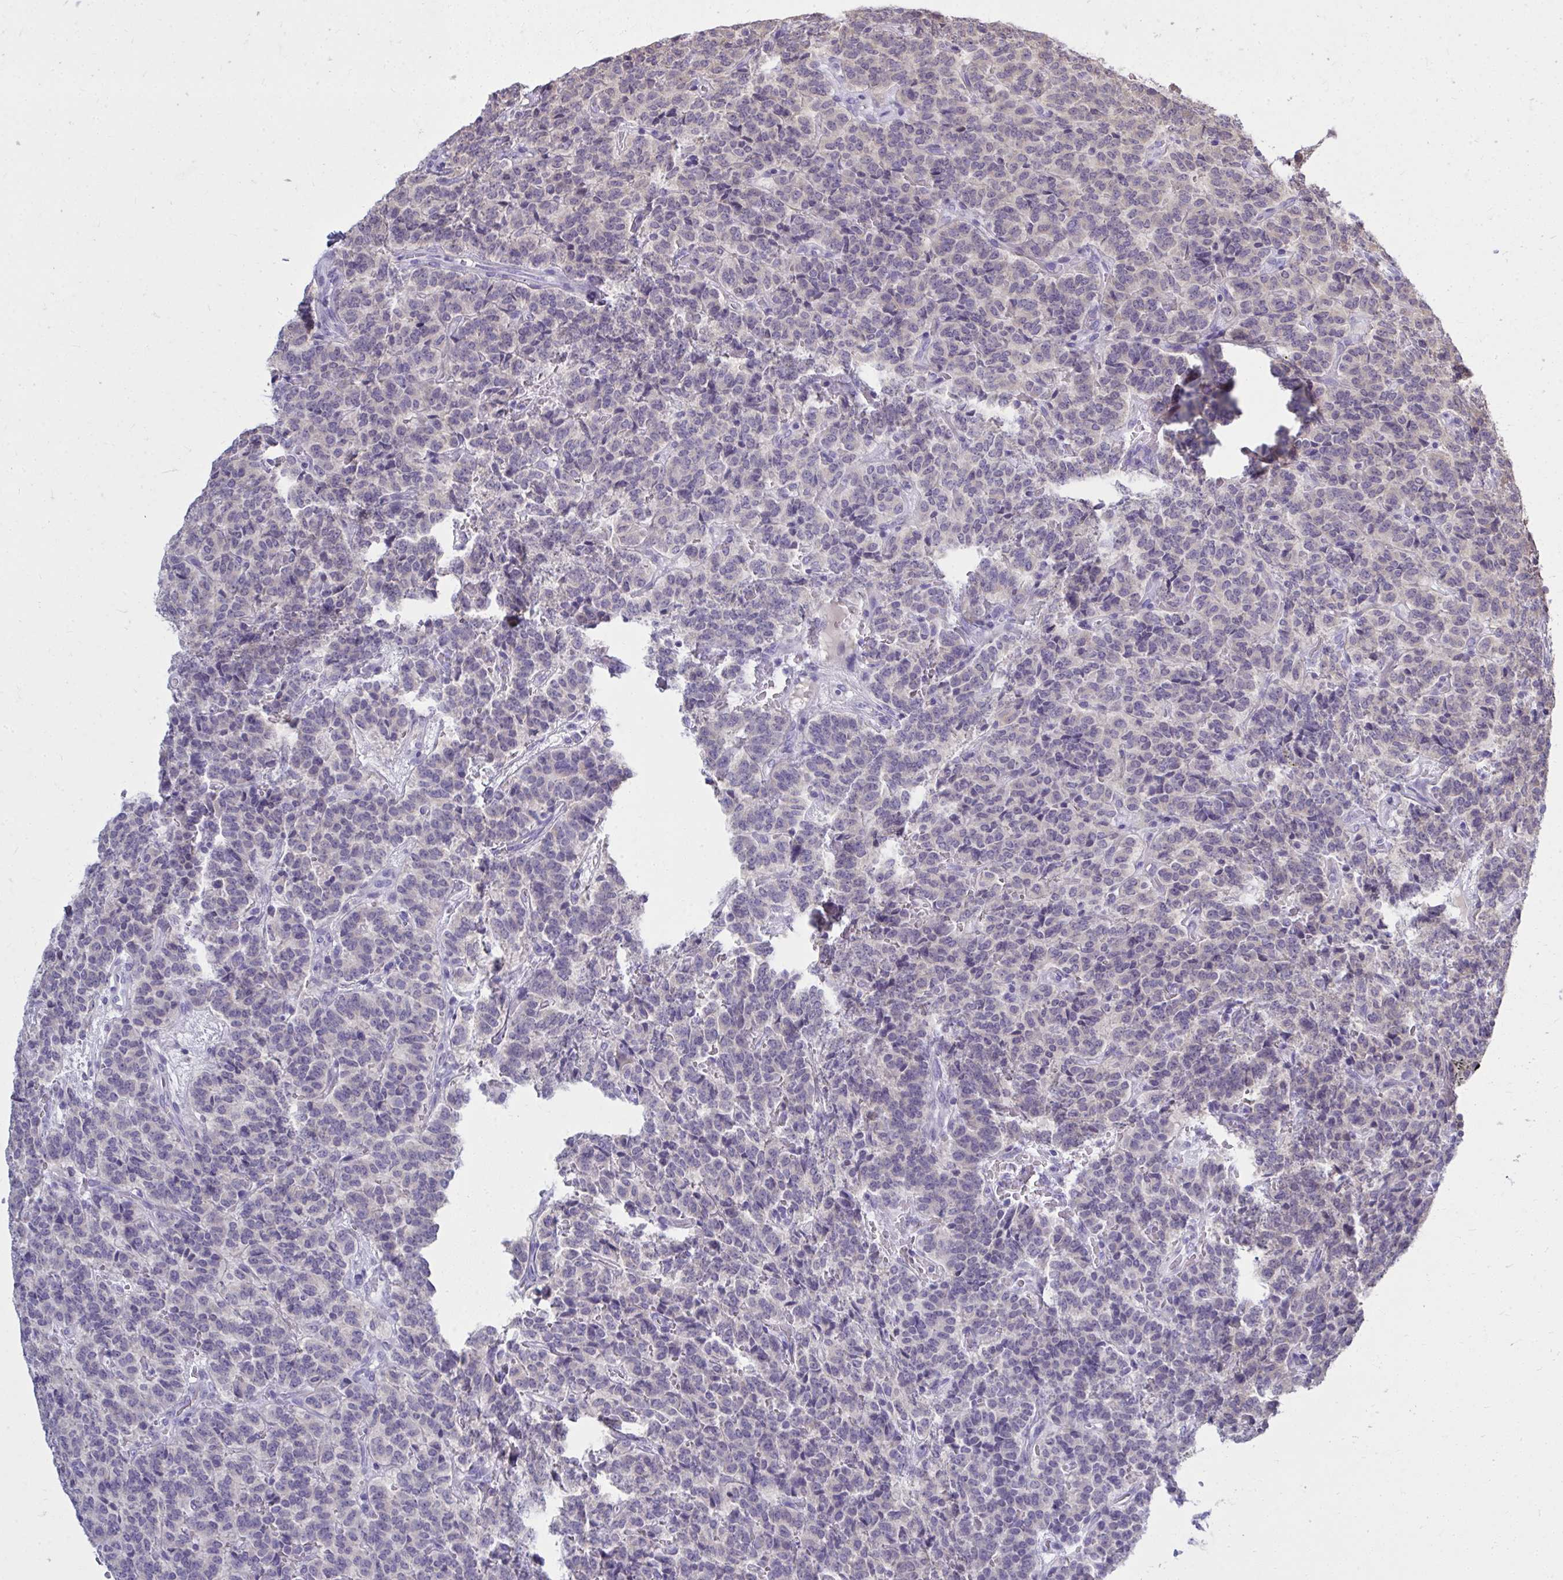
{"staining": {"intensity": "negative", "quantity": "none", "location": "none"}, "tissue": "carcinoid", "cell_type": "Tumor cells", "image_type": "cancer", "snomed": [{"axis": "morphology", "description": "Carcinoid, malignant, NOS"}, {"axis": "topography", "description": "Pancreas"}], "caption": "A histopathology image of carcinoid stained for a protein displays no brown staining in tumor cells.", "gene": "QDPR", "patient": {"sex": "male", "age": 36}}